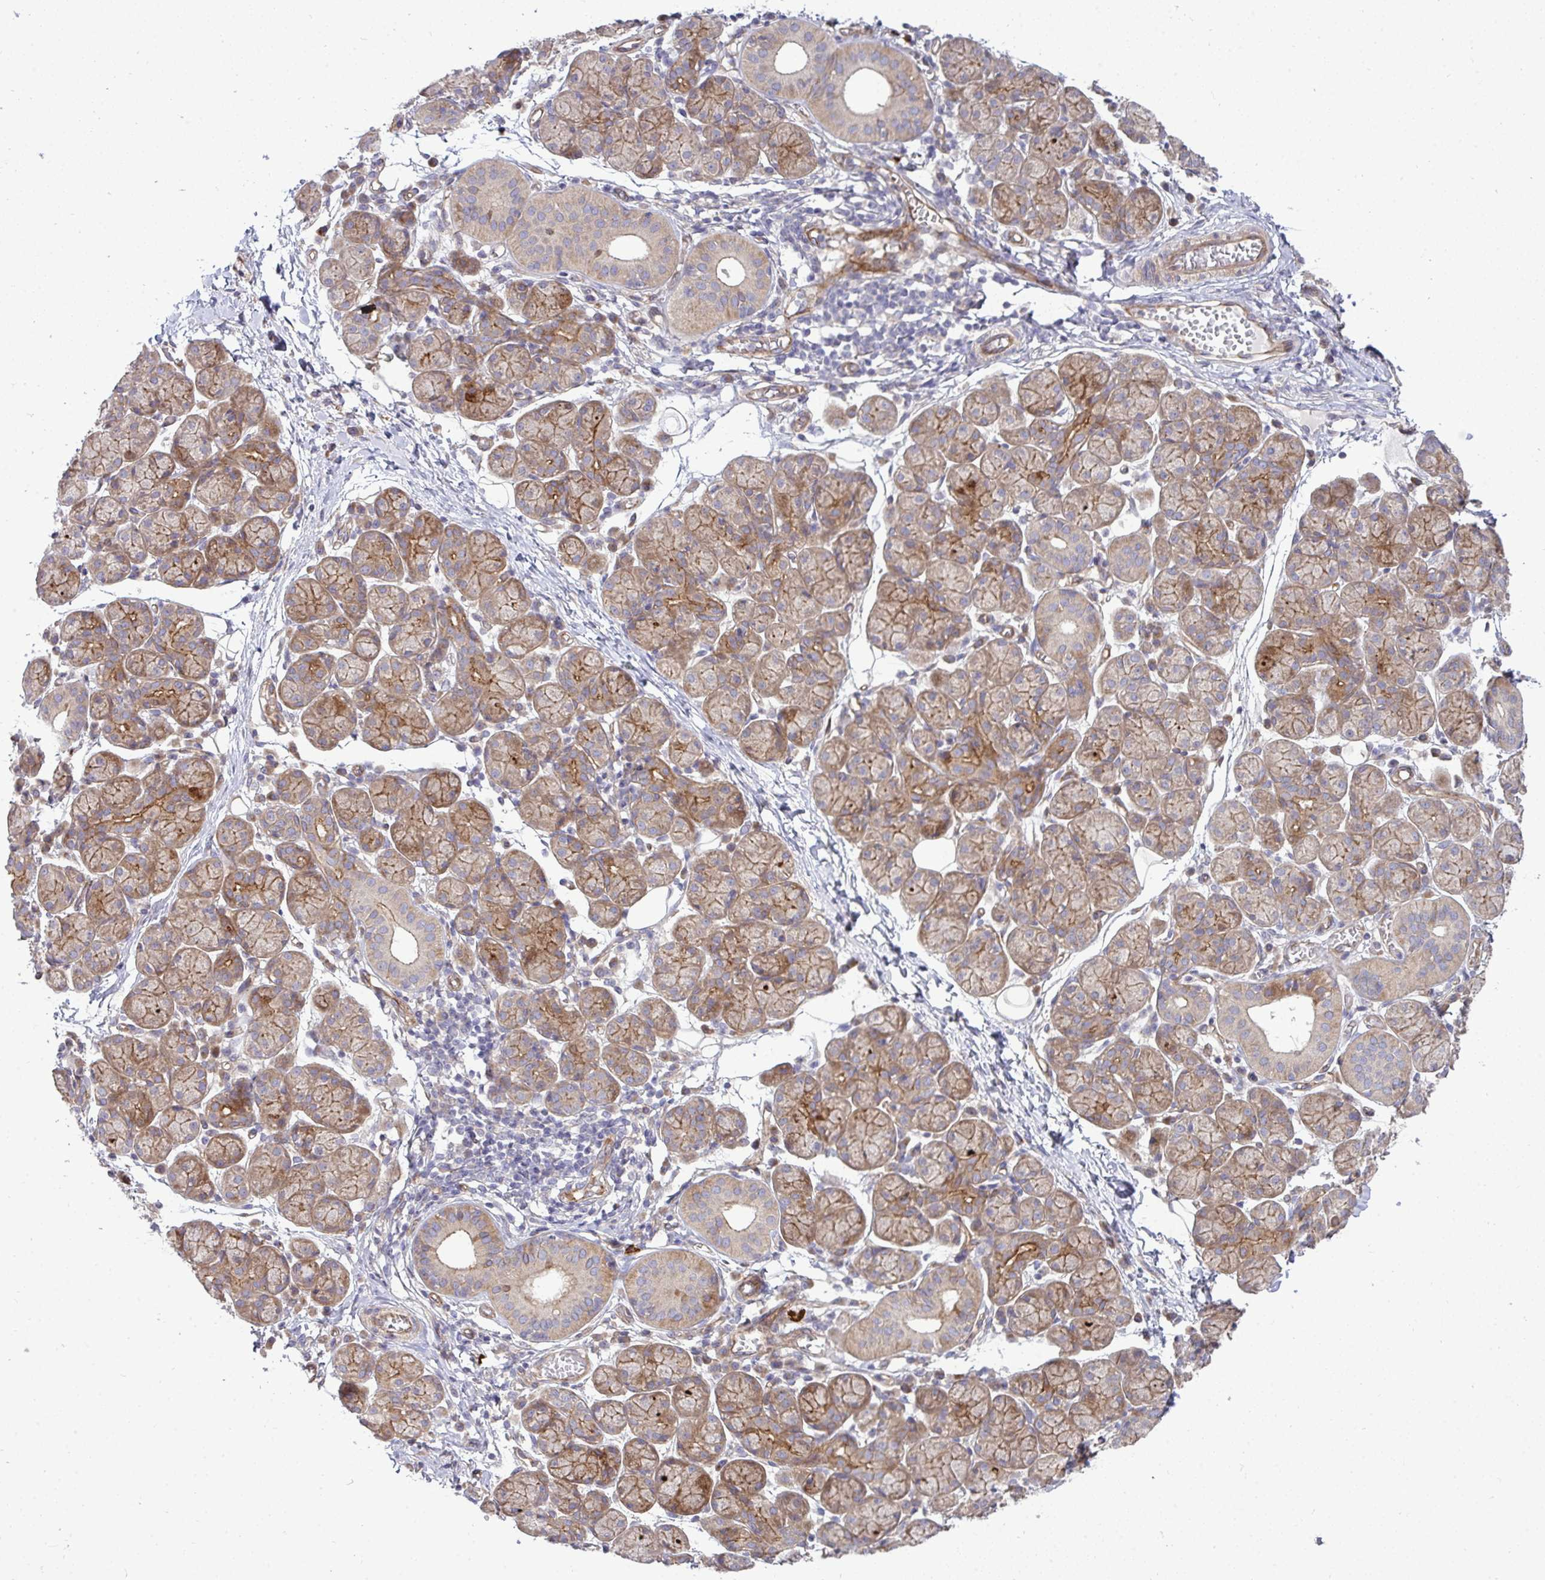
{"staining": {"intensity": "moderate", "quantity": "25%-75%", "location": "cytoplasmic/membranous"}, "tissue": "salivary gland", "cell_type": "Glandular cells", "image_type": "normal", "snomed": [{"axis": "morphology", "description": "Normal tissue, NOS"}, {"axis": "morphology", "description": "Inflammation, NOS"}, {"axis": "topography", "description": "Lymph node"}, {"axis": "topography", "description": "Salivary gland"}], "caption": "Normal salivary gland was stained to show a protein in brown. There is medium levels of moderate cytoplasmic/membranous positivity in about 25%-75% of glandular cells. The protein of interest is shown in brown color, while the nuclei are stained blue.", "gene": "SH2D1B", "patient": {"sex": "male", "age": 3}}